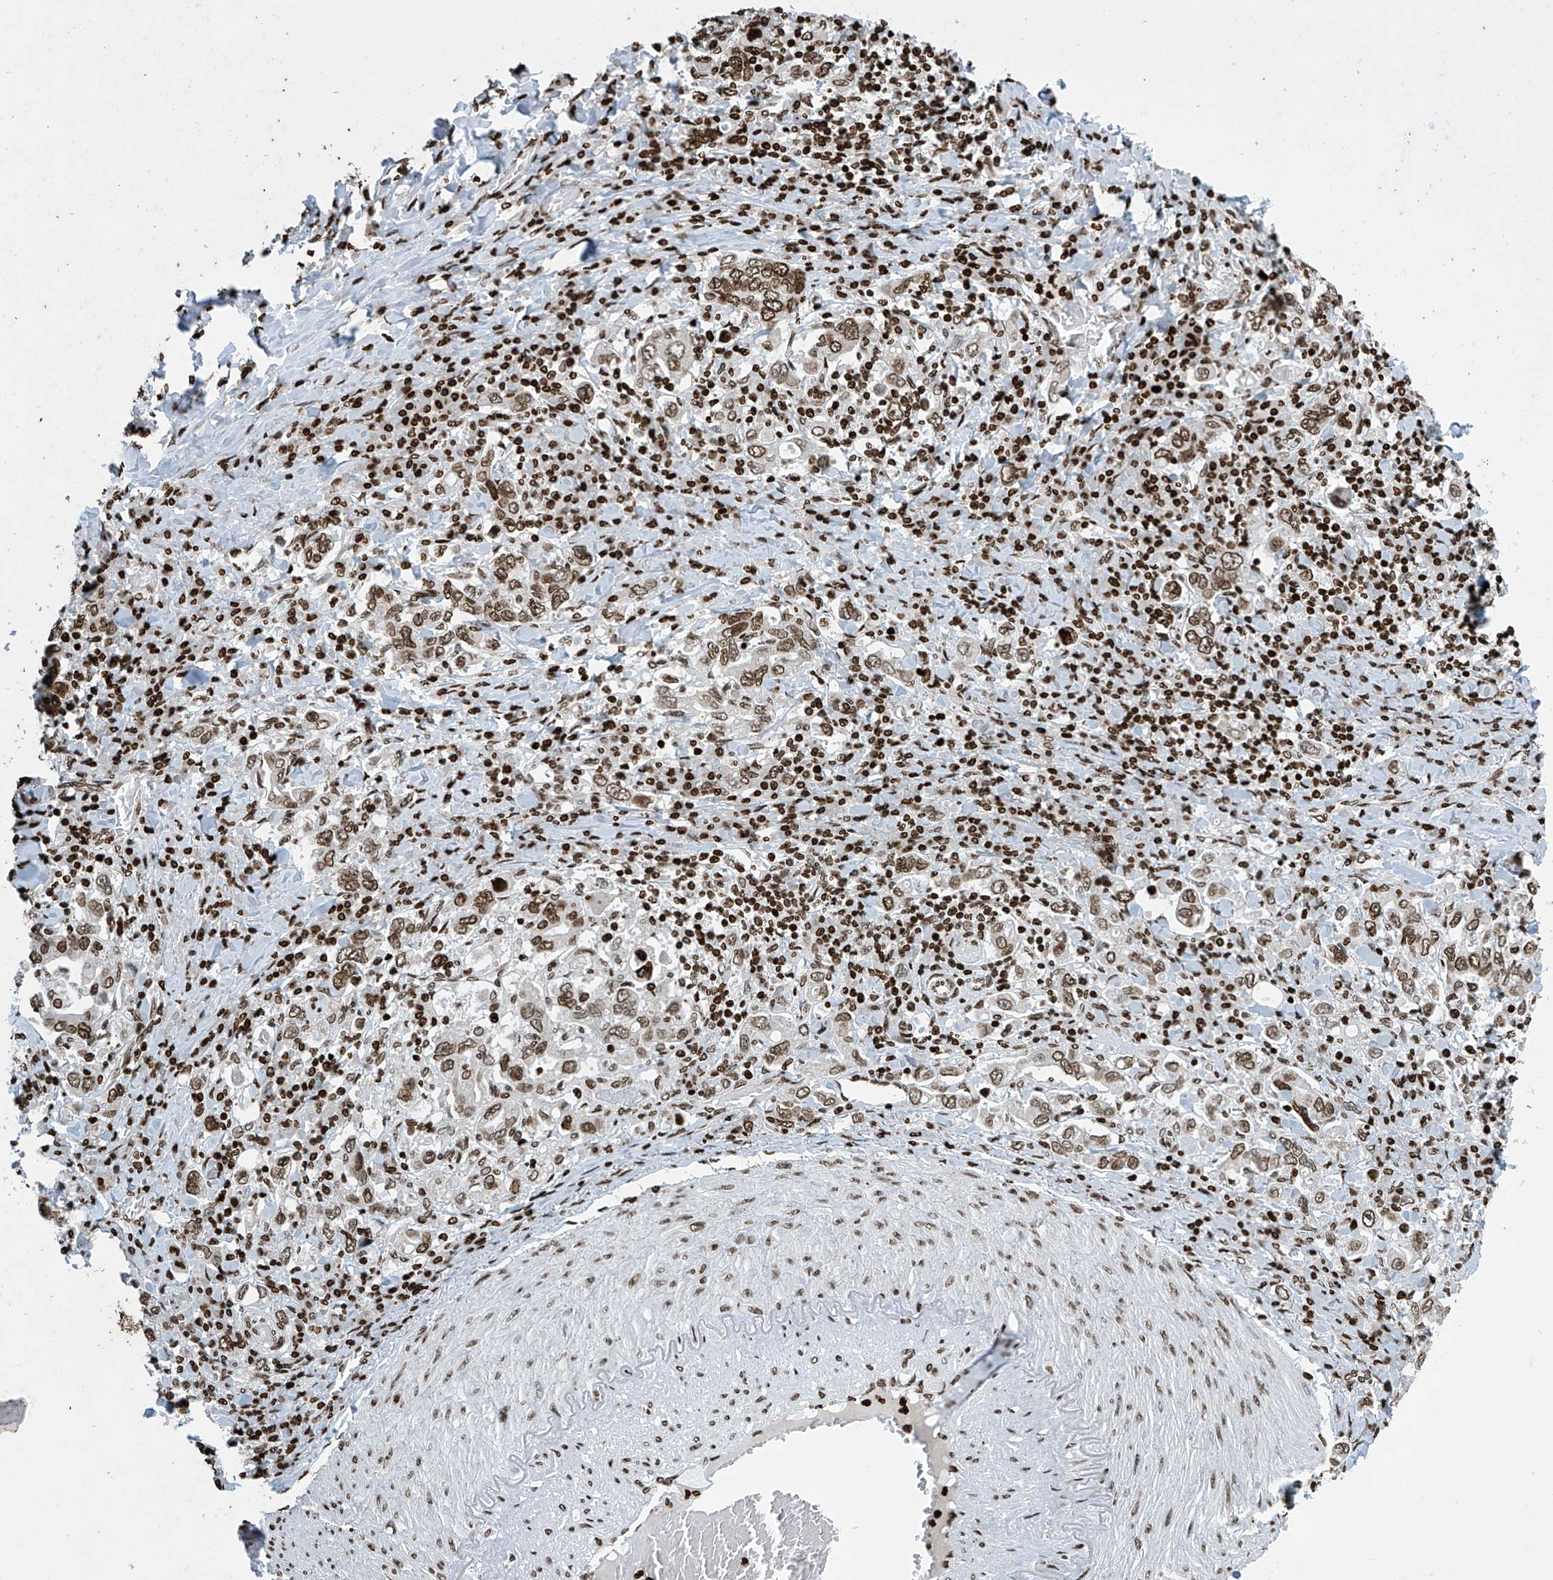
{"staining": {"intensity": "moderate", "quantity": ">75%", "location": "nuclear"}, "tissue": "stomach cancer", "cell_type": "Tumor cells", "image_type": "cancer", "snomed": [{"axis": "morphology", "description": "Adenocarcinoma, NOS"}, {"axis": "topography", "description": "Stomach, upper"}], "caption": "IHC histopathology image of stomach cancer stained for a protein (brown), which displays medium levels of moderate nuclear positivity in about >75% of tumor cells.", "gene": "H4C16", "patient": {"sex": "male", "age": 62}}